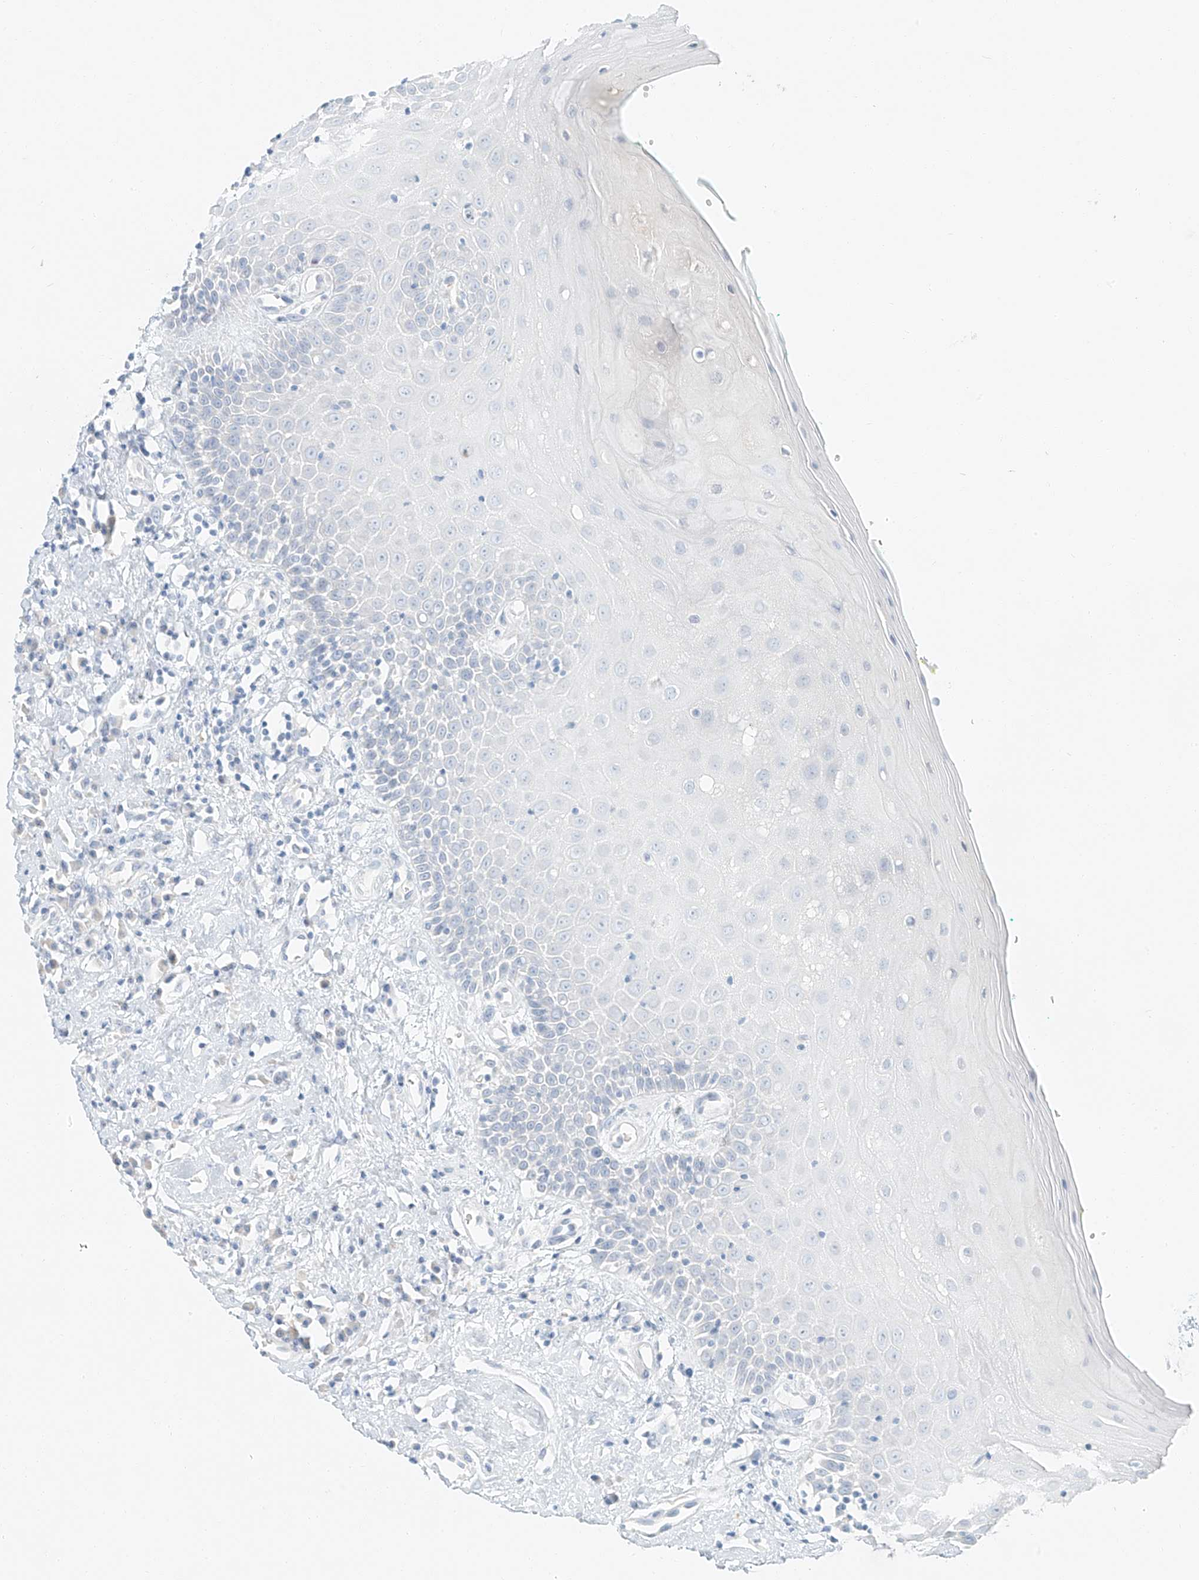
{"staining": {"intensity": "negative", "quantity": "none", "location": "none"}, "tissue": "oral mucosa", "cell_type": "Squamous epithelial cells", "image_type": "normal", "snomed": [{"axis": "morphology", "description": "Normal tissue, NOS"}, {"axis": "morphology", "description": "Squamous cell carcinoma, NOS"}, {"axis": "topography", "description": "Oral tissue"}, {"axis": "topography", "description": "Head-Neck"}], "caption": "Protein analysis of normal oral mucosa displays no significant positivity in squamous epithelial cells. (Stains: DAB immunohistochemistry (IHC) with hematoxylin counter stain, Microscopy: brightfield microscopy at high magnification).", "gene": "PGC", "patient": {"sex": "female", "age": 70}}